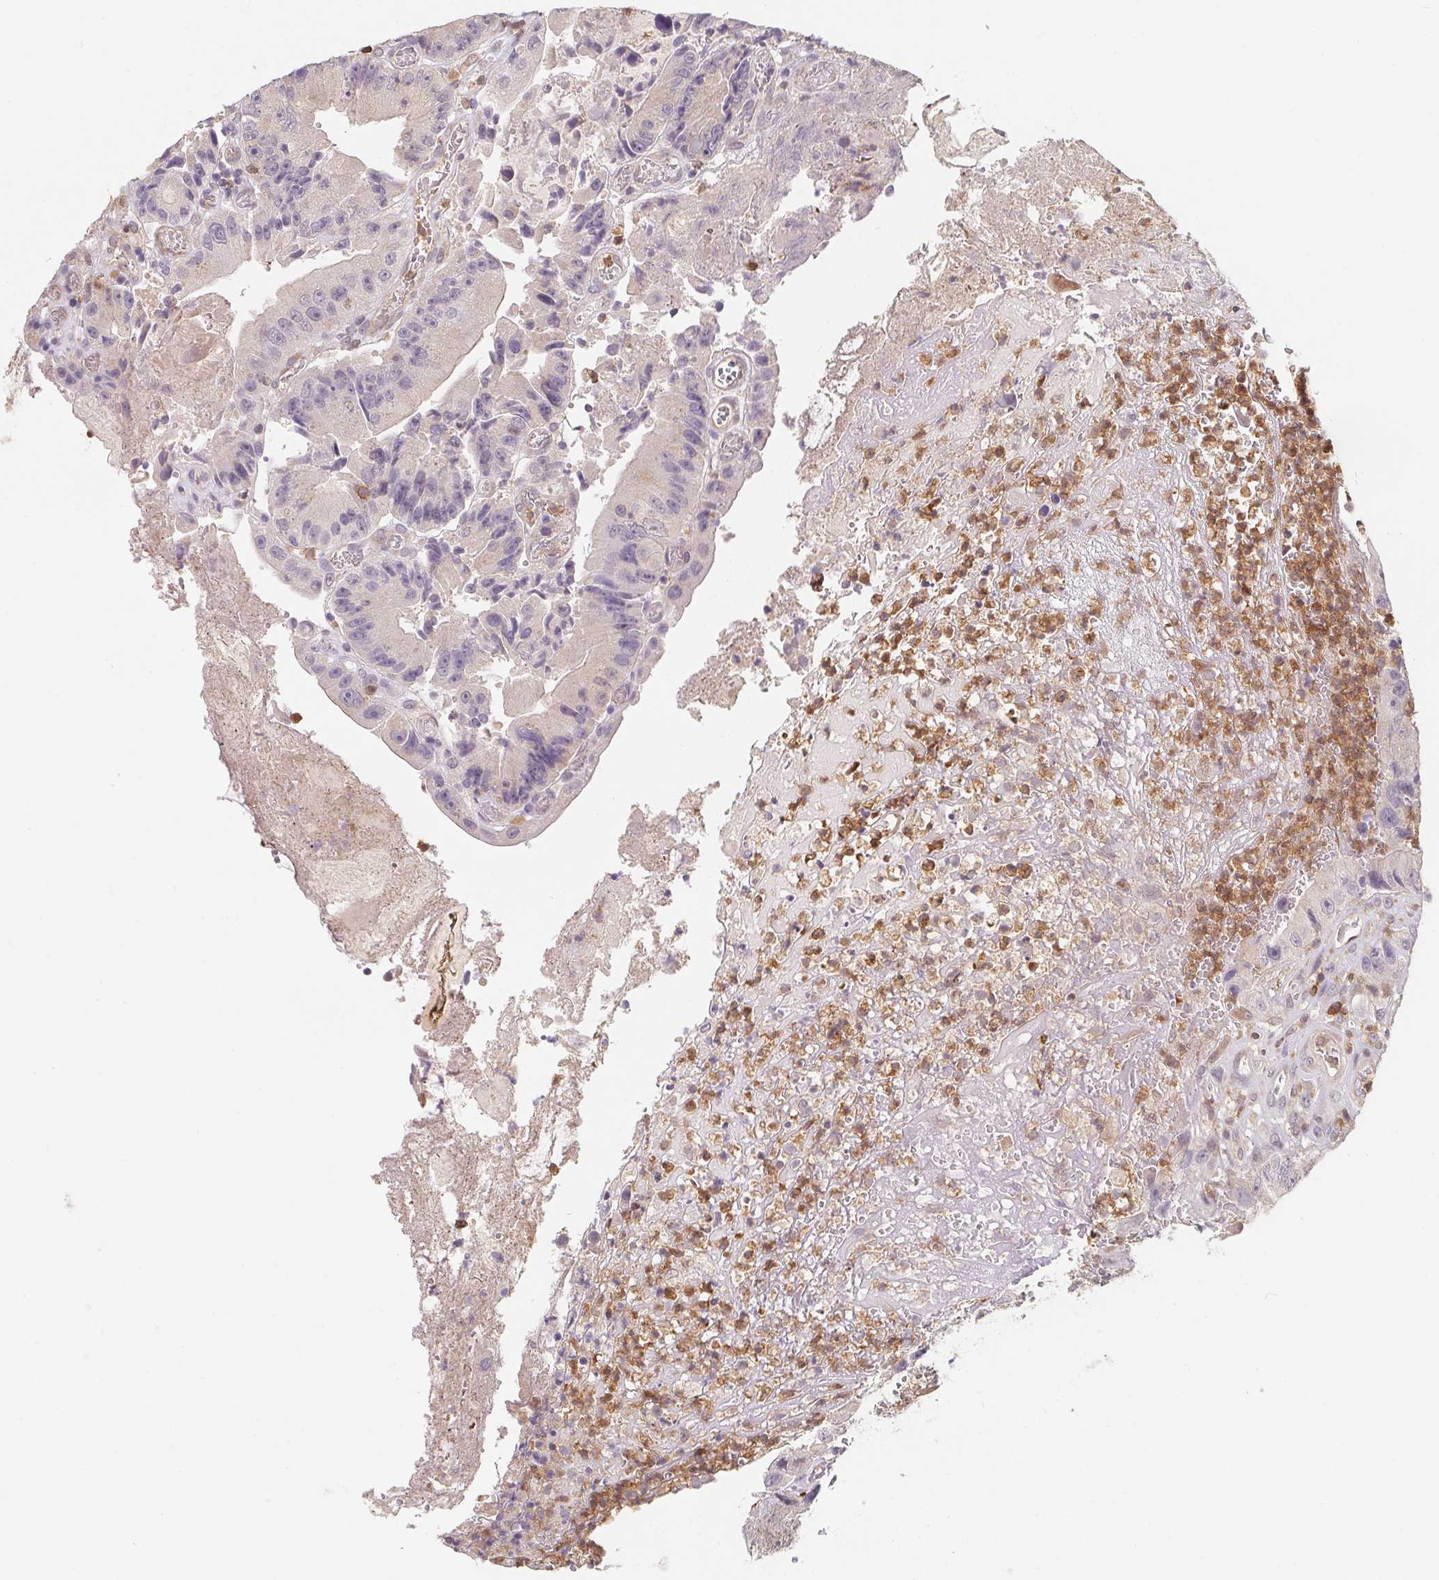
{"staining": {"intensity": "negative", "quantity": "none", "location": "none"}, "tissue": "colorectal cancer", "cell_type": "Tumor cells", "image_type": "cancer", "snomed": [{"axis": "morphology", "description": "Adenocarcinoma, NOS"}, {"axis": "topography", "description": "Colon"}], "caption": "IHC image of neoplastic tissue: colorectal adenocarcinoma stained with DAB (3,3'-diaminobenzidine) demonstrates no significant protein positivity in tumor cells.", "gene": "ANKRD13A", "patient": {"sex": "female", "age": 86}}